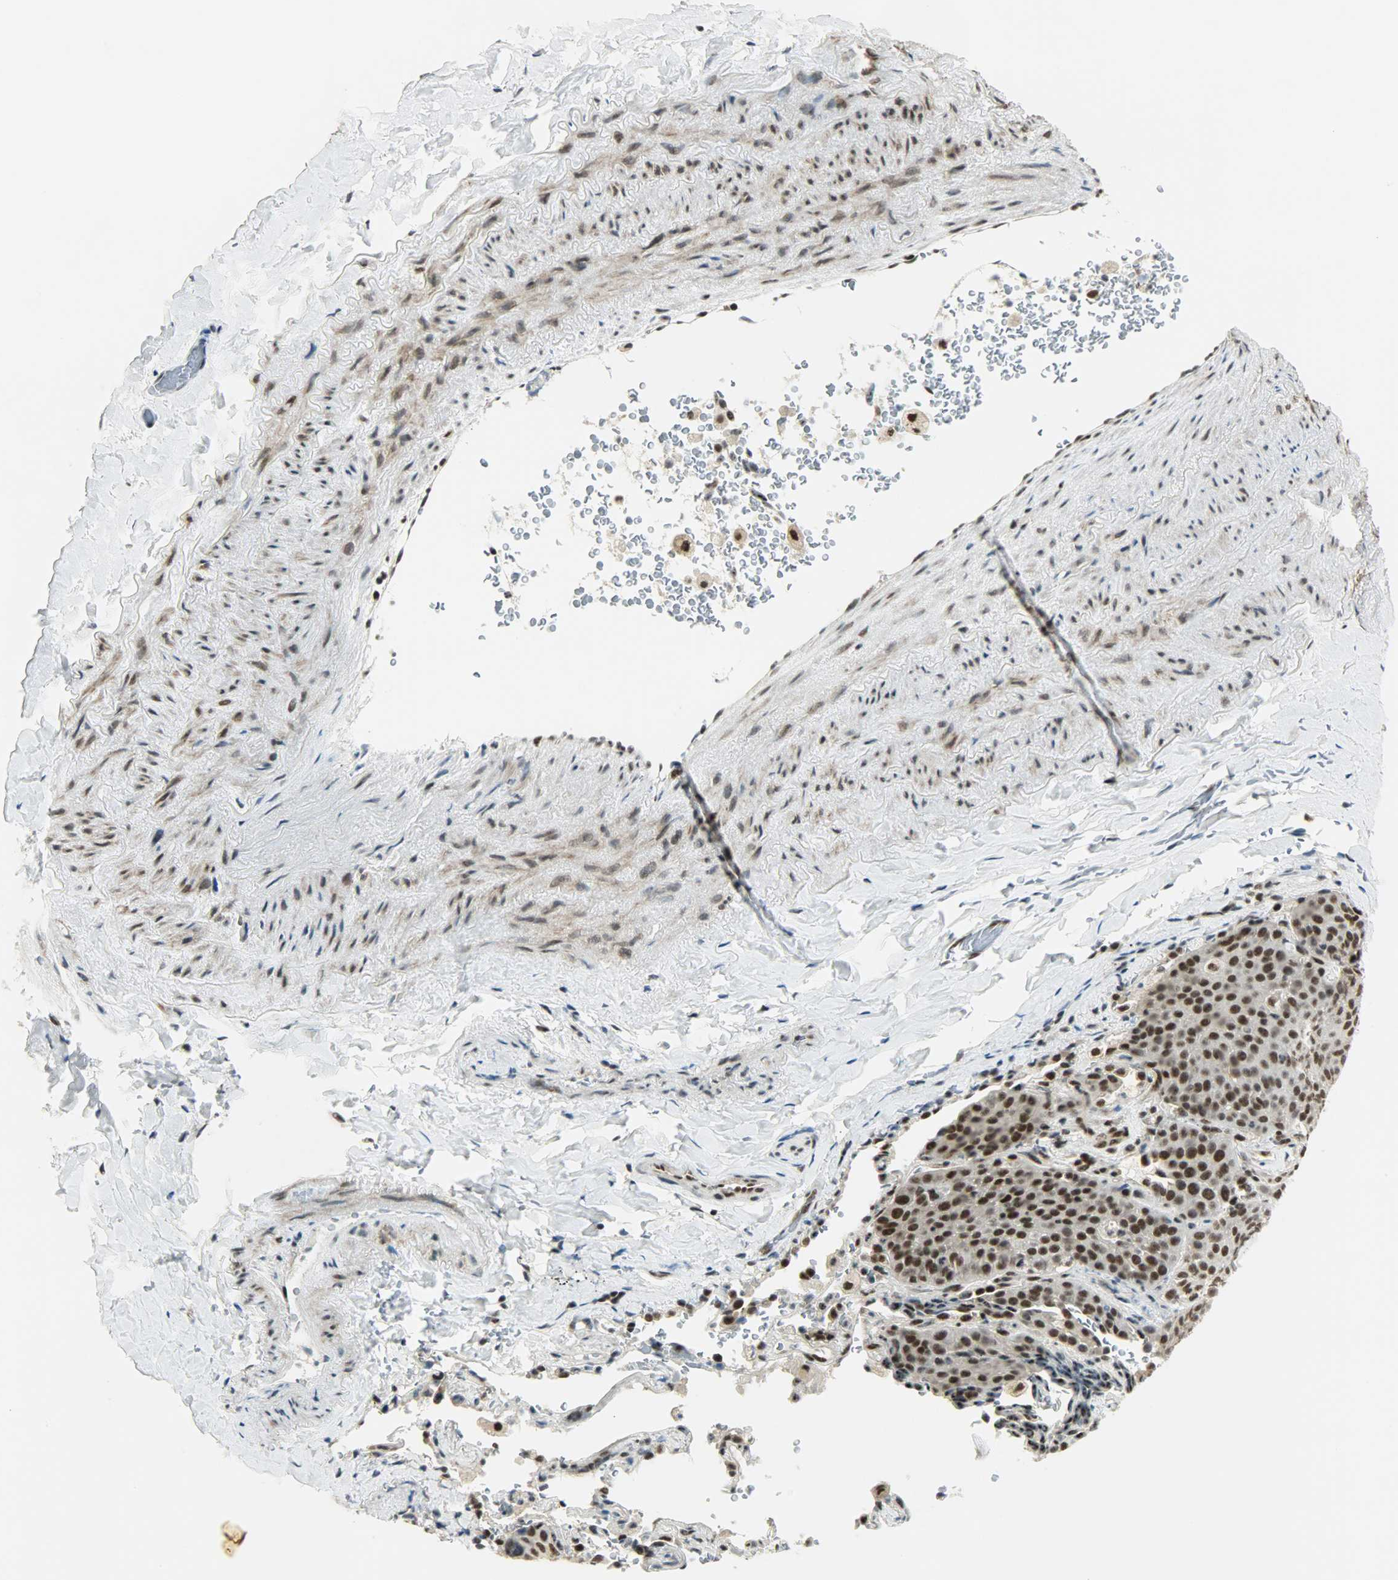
{"staining": {"intensity": "strong", "quantity": ">75%", "location": "nuclear"}, "tissue": "lung cancer", "cell_type": "Tumor cells", "image_type": "cancer", "snomed": [{"axis": "morphology", "description": "Squamous cell carcinoma, NOS"}, {"axis": "topography", "description": "Lung"}], "caption": "High-magnification brightfield microscopy of lung cancer stained with DAB (brown) and counterstained with hematoxylin (blue). tumor cells exhibit strong nuclear staining is appreciated in about>75% of cells. The protein is shown in brown color, while the nuclei are stained blue.", "gene": "SUGP1", "patient": {"sex": "male", "age": 54}}